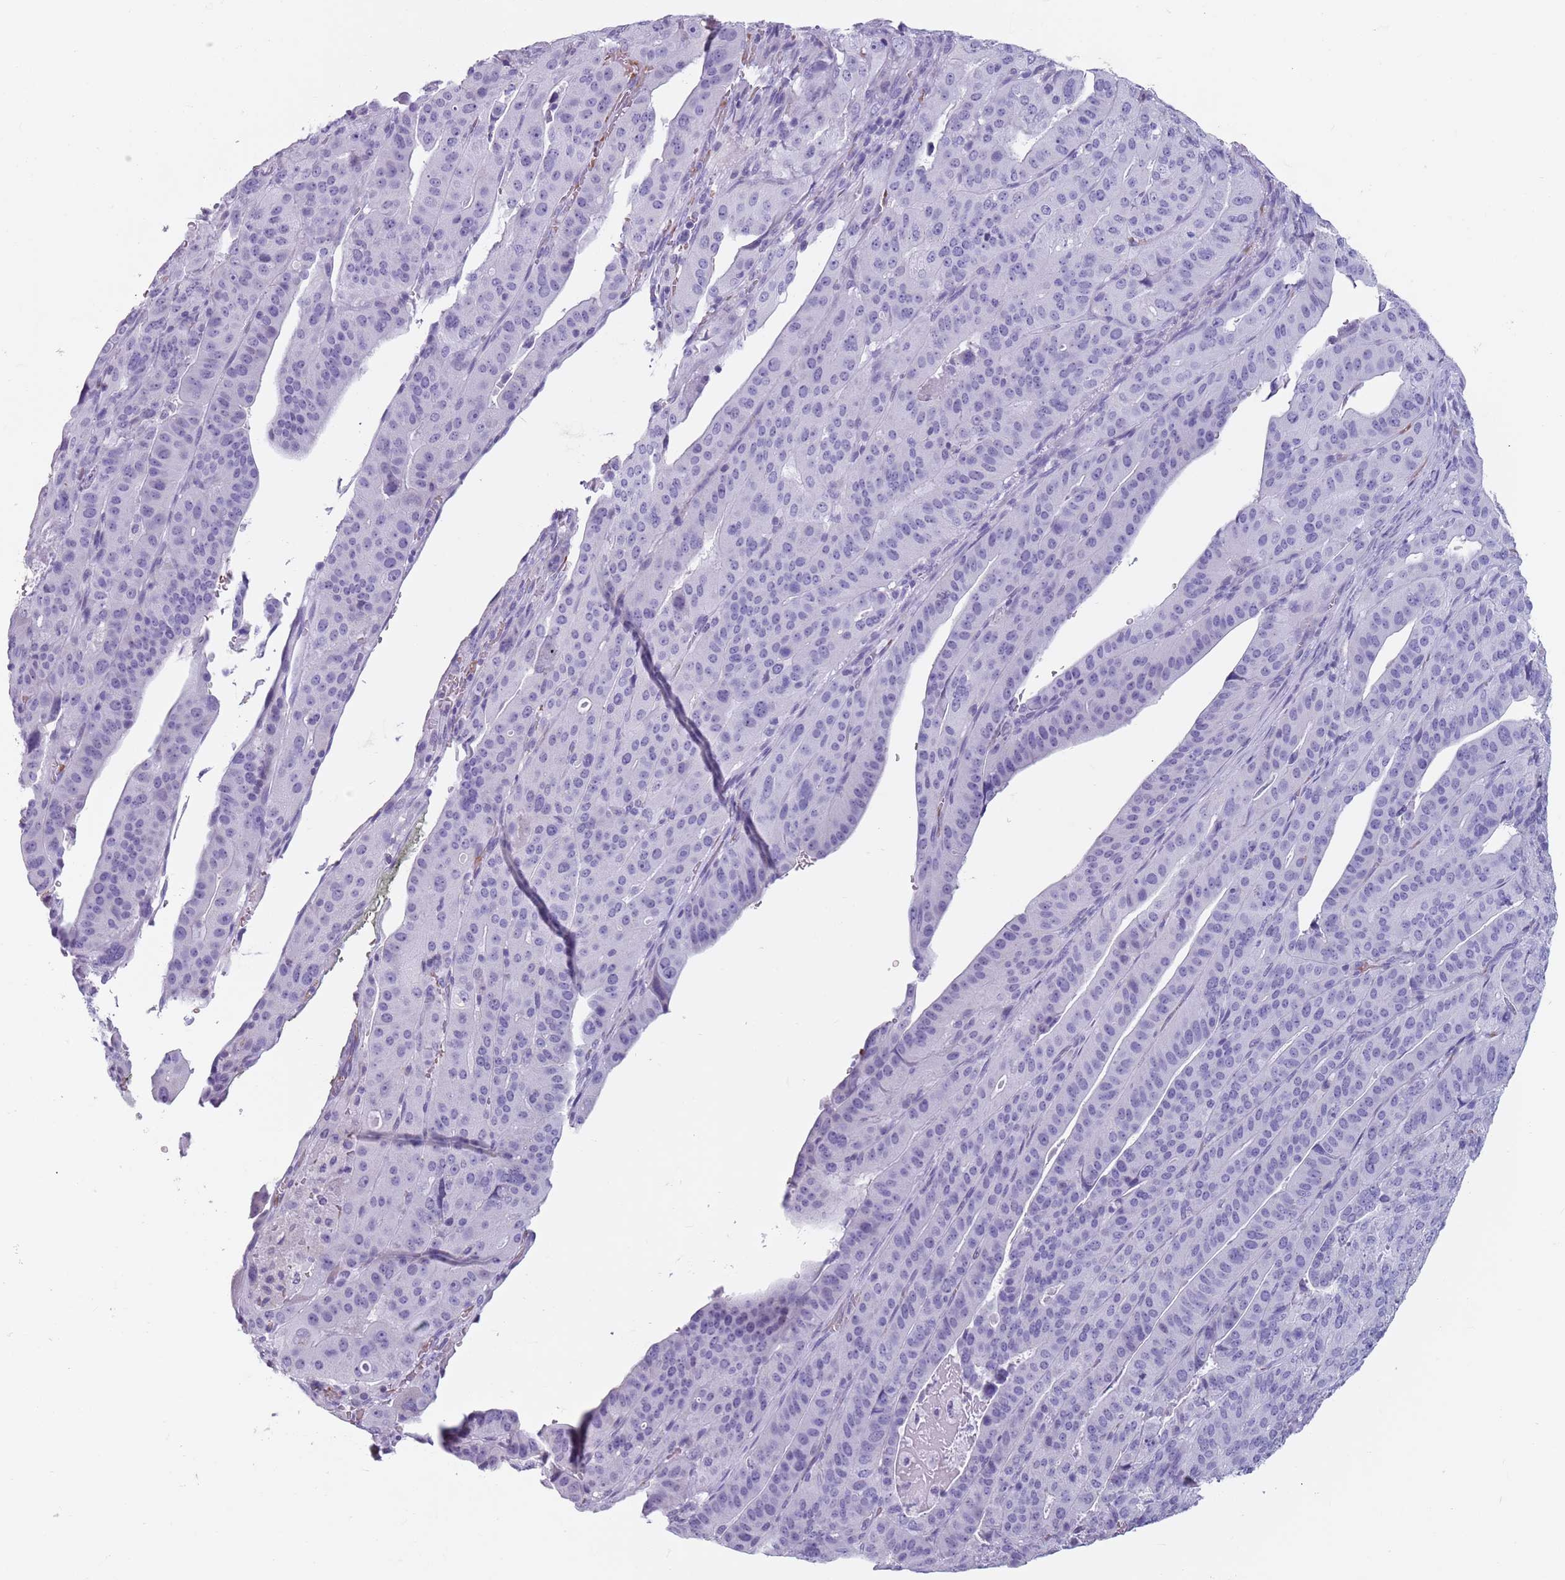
{"staining": {"intensity": "negative", "quantity": "none", "location": "none"}, "tissue": "stomach cancer", "cell_type": "Tumor cells", "image_type": "cancer", "snomed": [{"axis": "morphology", "description": "Adenocarcinoma, NOS"}, {"axis": "topography", "description": "Stomach"}], "caption": "Adenocarcinoma (stomach) was stained to show a protein in brown. There is no significant expression in tumor cells. (Stains: DAB immunohistochemistry (IHC) with hematoxylin counter stain, Microscopy: brightfield microscopy at high magnification).", "gene": "SPESP1", "patient": {"sex": "male", "age": 48}}